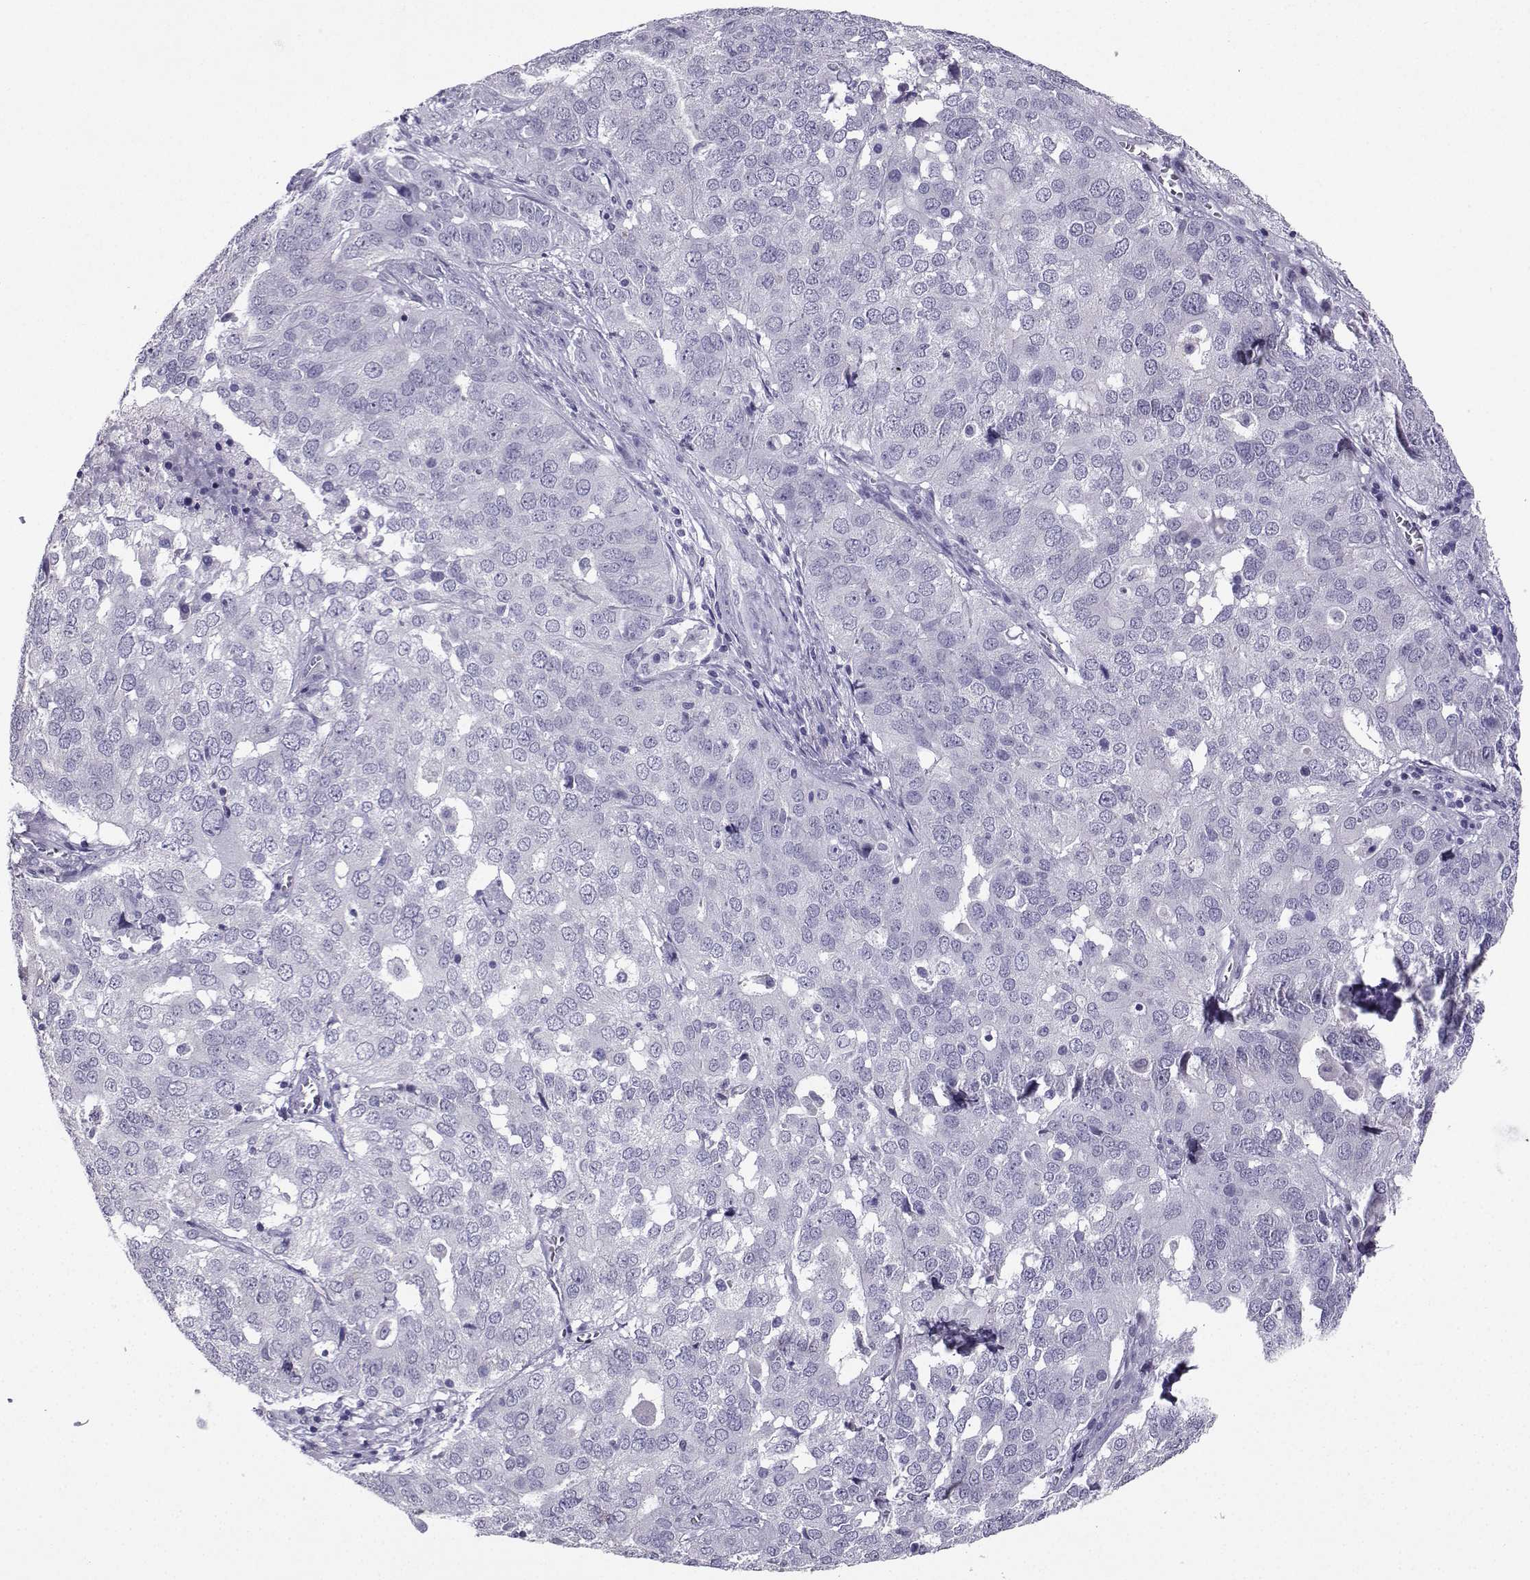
{"staining": {"intensity": "negative", "quantity": "none", "location": "none"}, "tissue": "ovarian cancer", "cell_type": "Tumor cells", "image_type": "cancer", "snomed": [{"axis": "morphology", "description": "Carcinoma, endometroid"}, {"axis": "topography", "description": "Soft tissue"}, {"axis": "topography", "description": "Ovary"}], "caption": "DAB (3,3'-diaminobenzidine) immunohistochemical staining of human endometroid carcinoma (ovarian) exhibits no significant expression in tumor cells.", "gene": "TBR1", "patient": {"sex": "female", "age": 52}}